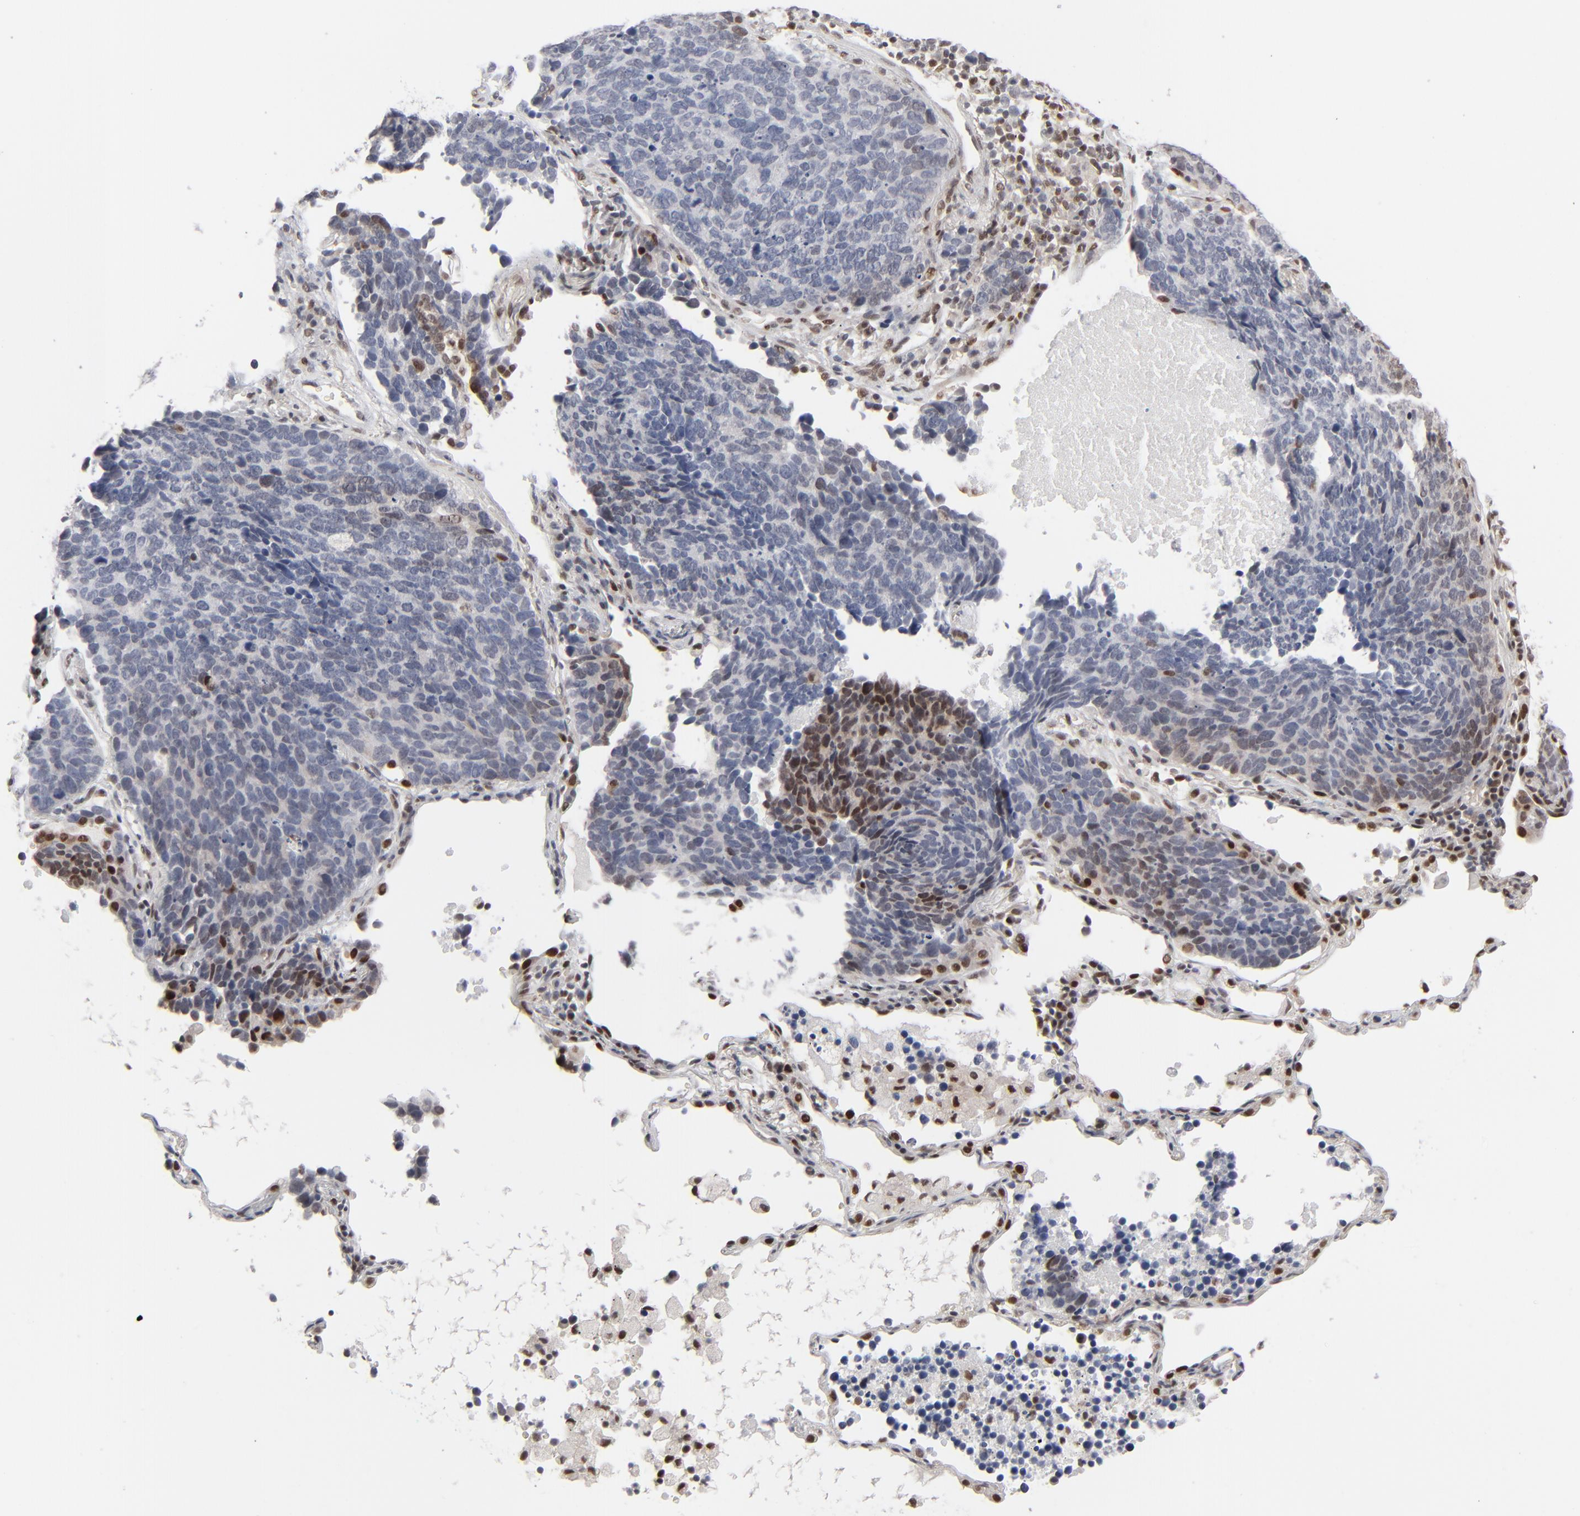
{"staining": {"intensity": "moderate", "quantity": "<25%", "location": "nuclear"}, "tissue": "lung cancer", "cell_type": "Tumor cells", "image_type": "cancer", "snomed": [{"axis": "morphology", "description": "Neoplasm, malignant, NOS"}, {"axis": "topography", "description": "Lung"}], "caption": "Lung cancer tissue demonstrates moderate nuclear expression in about <25% of tumor cells, visualized by immunohistochemistry.", "gene": "IRF9", "patient": {"sex": "female", "age": 75}}